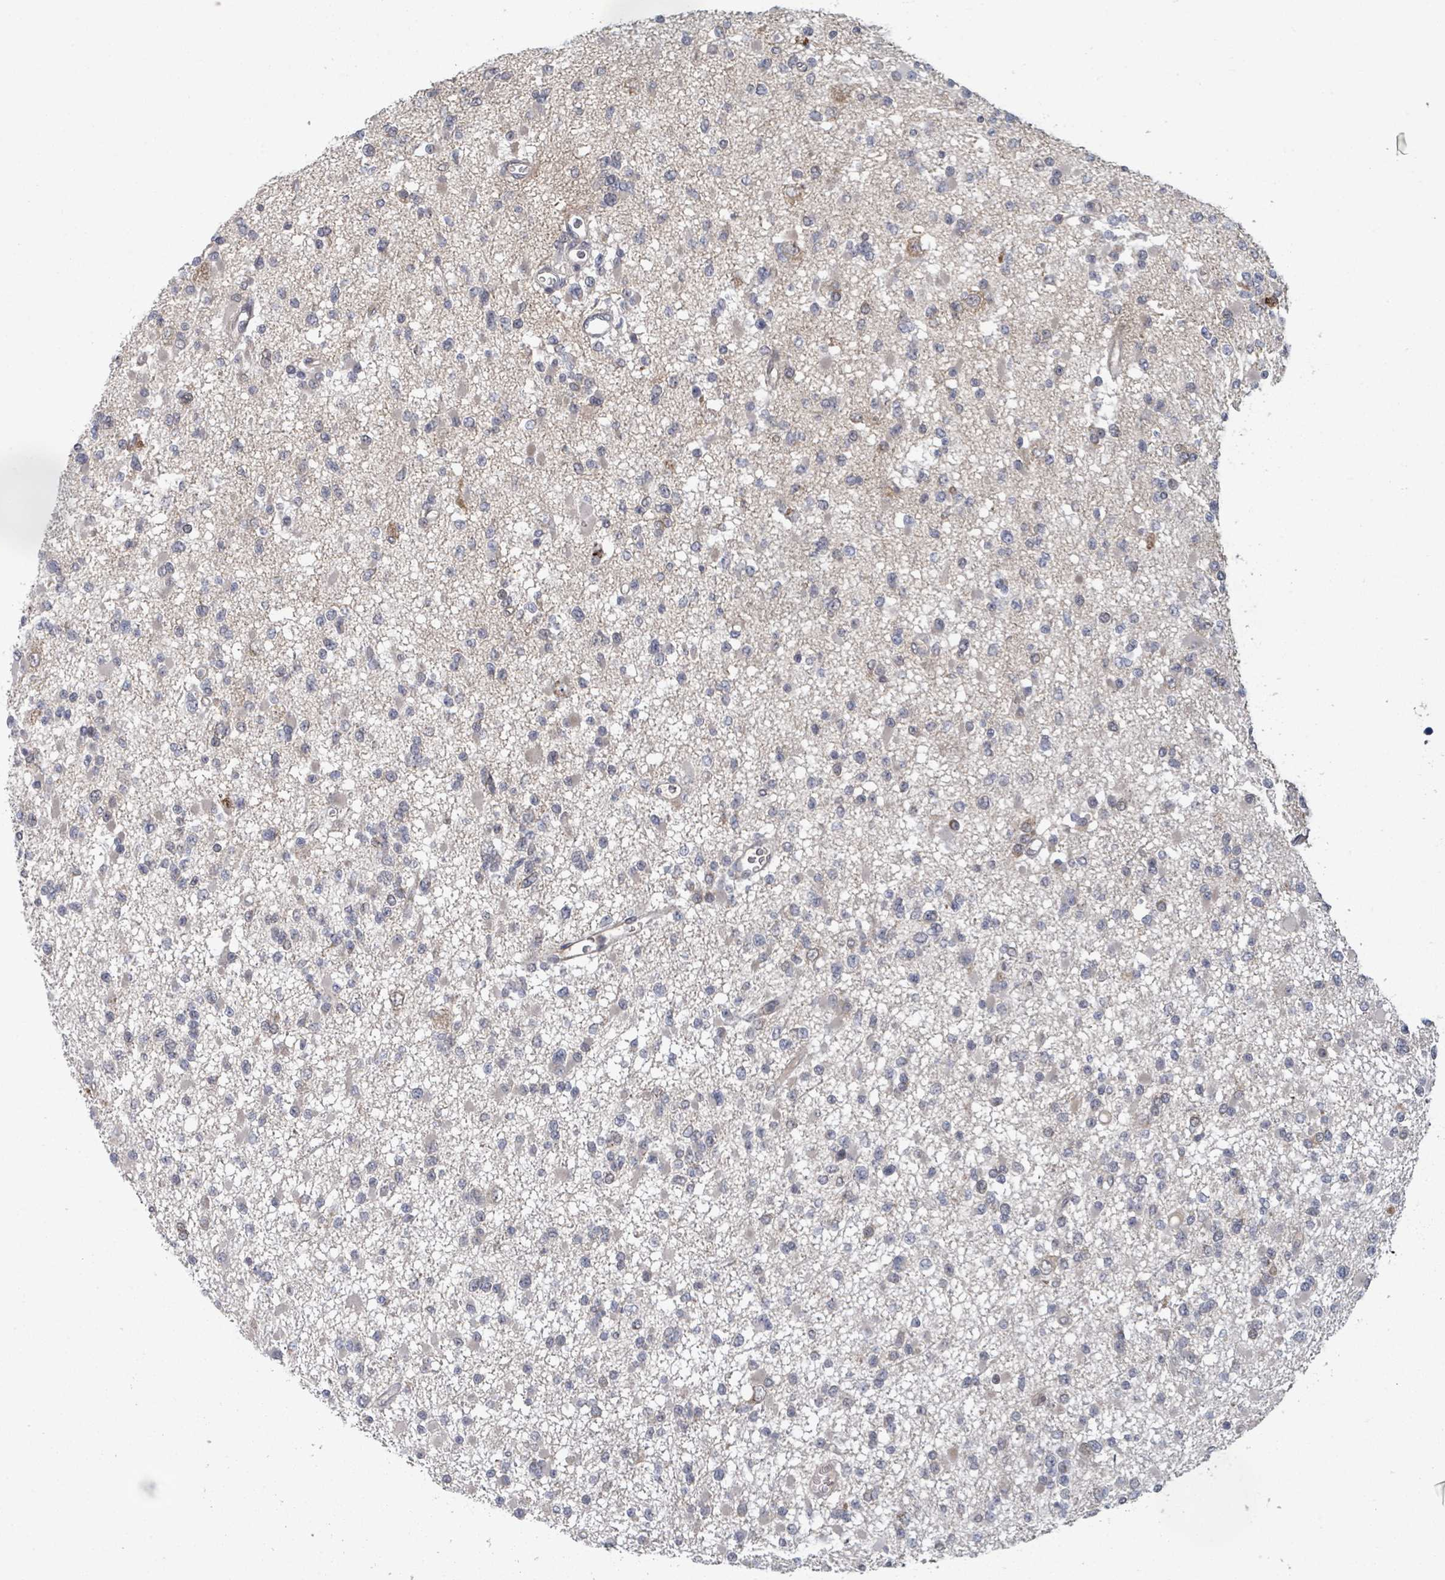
{"staining": {"intensity": "negative", "quantity": "none", "location": "none"}, "tissue": "glioma", "cell_type": "Tumor cells", "image_type": "cancer", "snomed": [{"axis": "morphology", "description": "Glioma, malignant, Low grade"}, {"axis": "topography", "description": "Brain"}], "caption": "Glioma stained for a protein using immunohistochemistry (IHC) reveals no staining tumor cells.", "gene": "SHROOM2", "patient": {"sex": "female", "age": 22}}